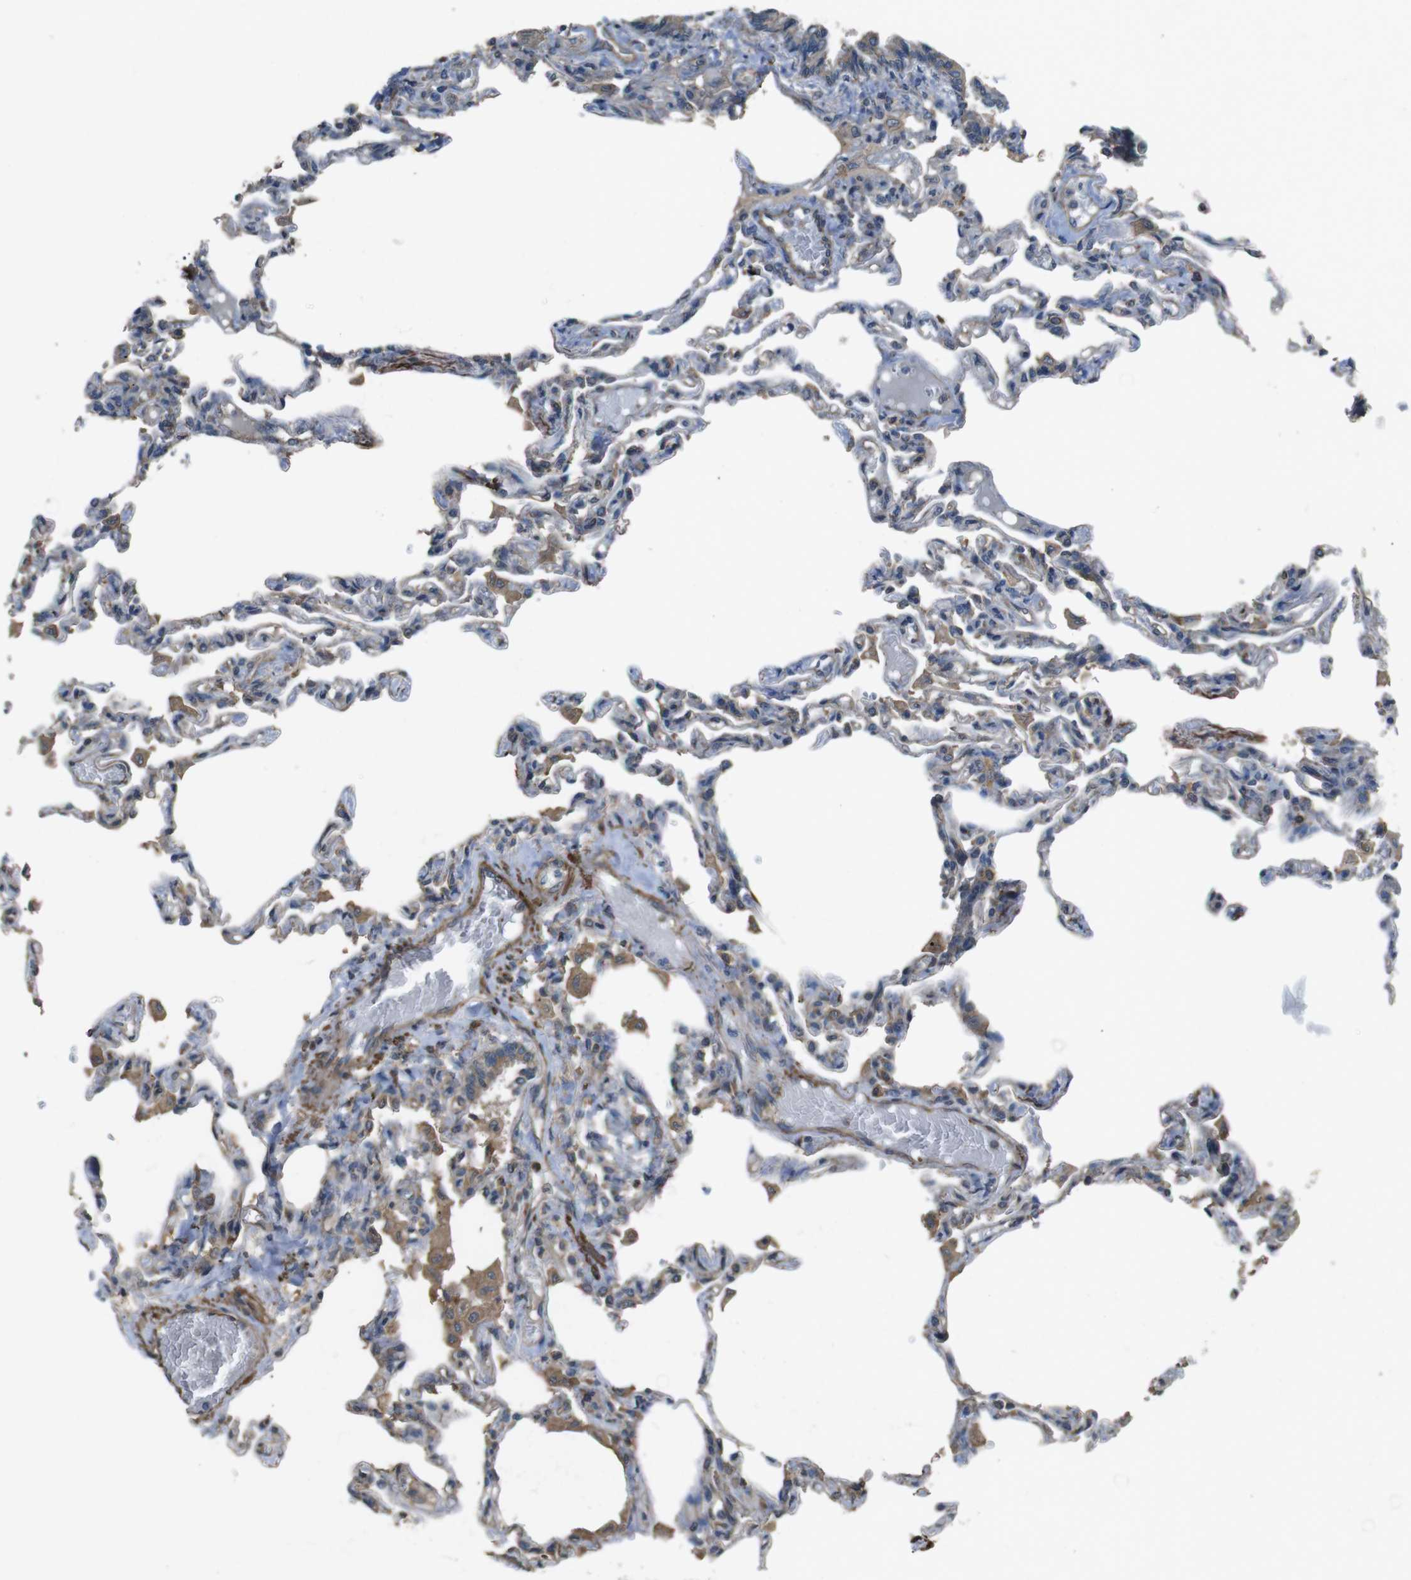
{"staining": {"intensity": "weak", "quantity": "25%-75%", "location": "cytoplasmic/membranous"}, "tissue": "lung", "cell_type": "Alveolar cells", "image_type": "normal", "snomed": [{"axis": "morphology", "description": "Normal tissue, NOS"}, {"axis": "topography", "description": "Lung"}], "caption": "Immunohistochemical staining of unremarkable lung reveals weak cytoplasmic/membranous protein positivity in approximately 25%-75% of alveolar cells. Ihc stains the protein of interest in brown and the nuclei are stained blue.", "gene": "FUT2", "patient": {"sex": "male", "age": 21}}